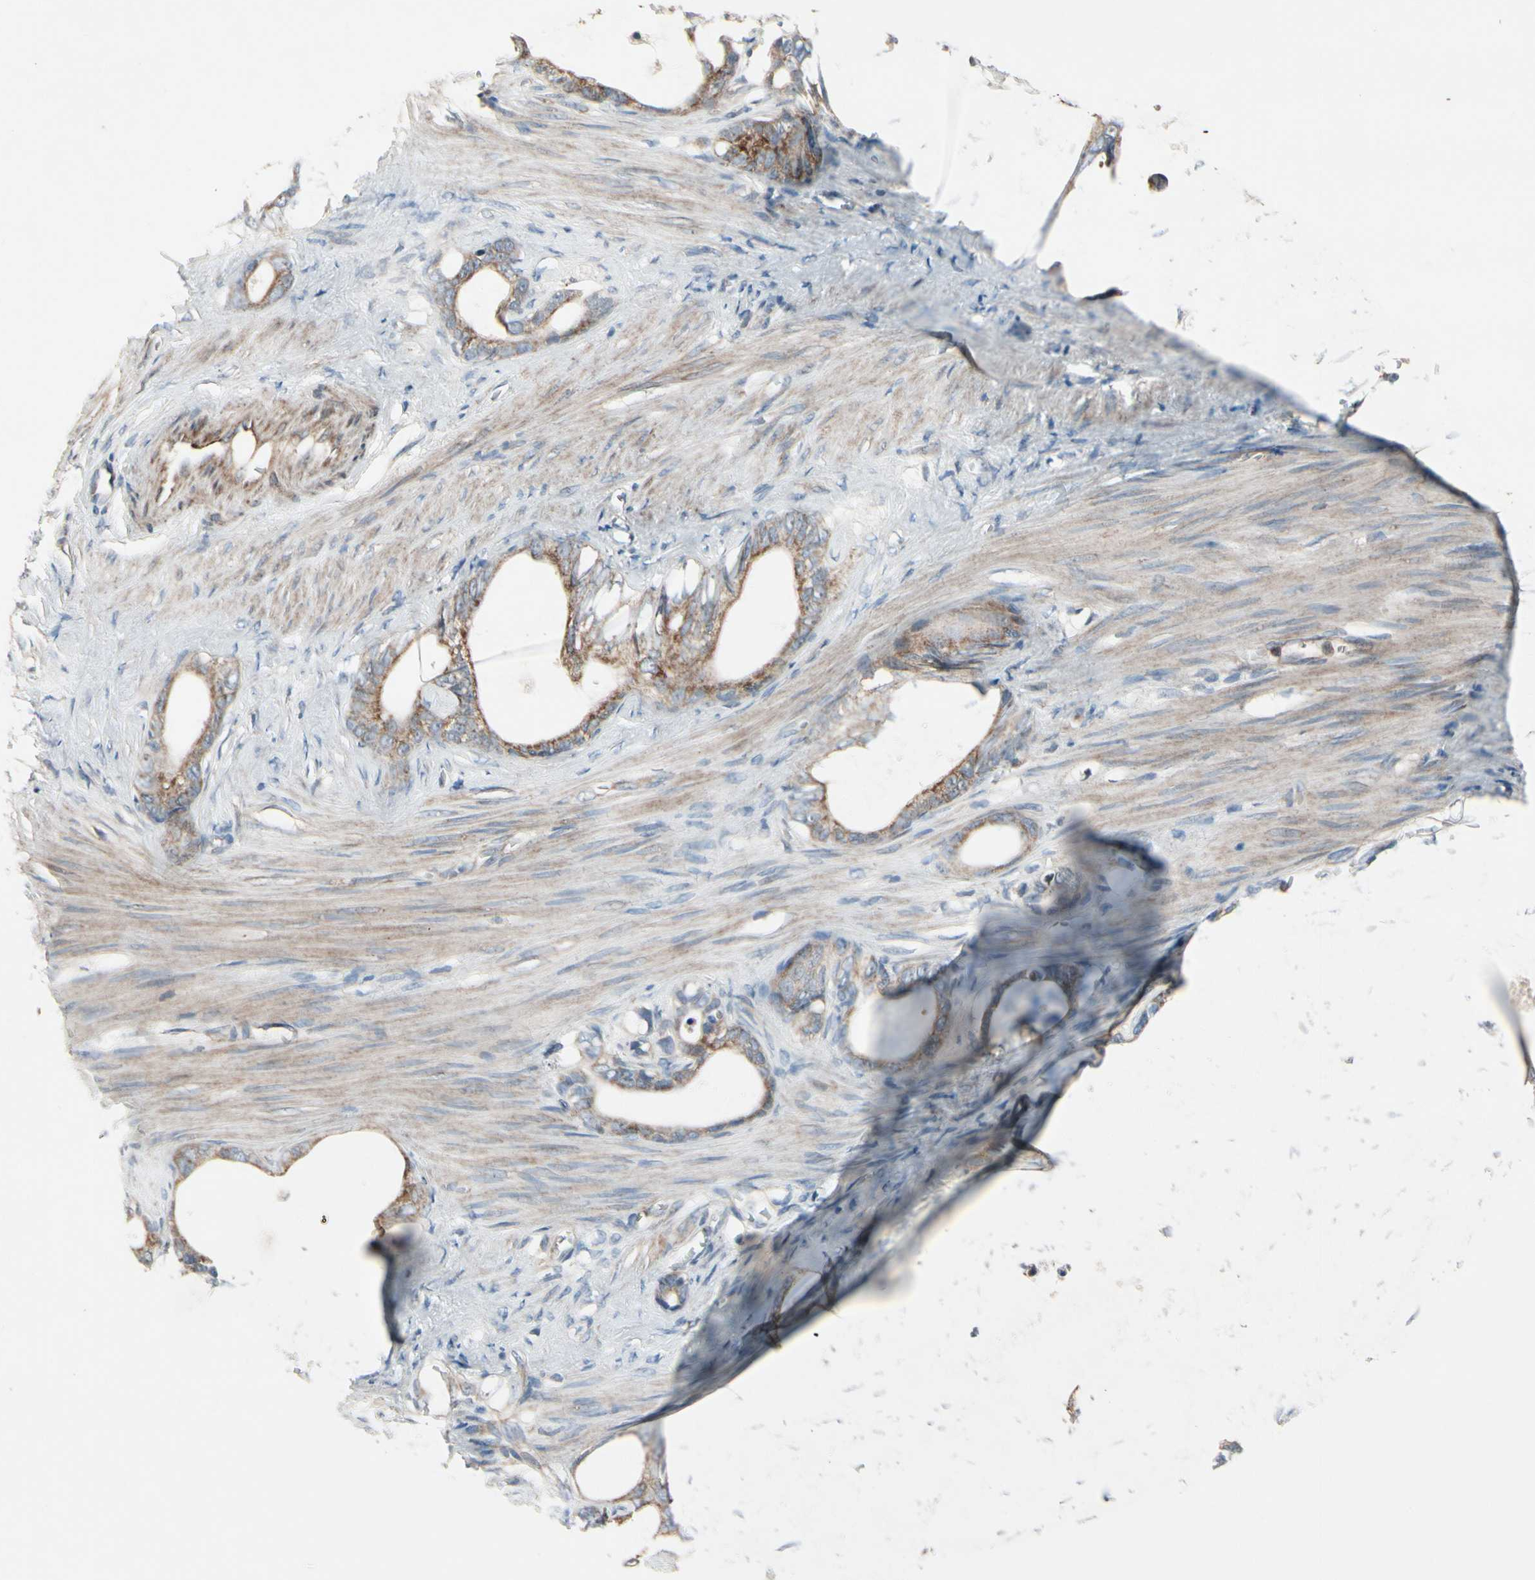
{"staining": {"intensity": "weak", "quantity": ">75%", "location": "cytoplasmic/membranous"}, "tissue": "stomach cancer", "cell_type": "Tumor cells", "image_type": "cancer", "snomed": [{"axis": "morphology", "description": "Adenocarcinoma, NOS"}, {"axis": "topography", "description": "Stomach"}], "caption": "DAB (3,3'-diaminobenzidine) immunohistochemical staining of human stomach cancer demonstrates weak cytoplasmic/membranous protein positivity in approximately >75% of tumor cells.", "gene": "CPT1A", "patient": {"sex": "female", "age": 75}}